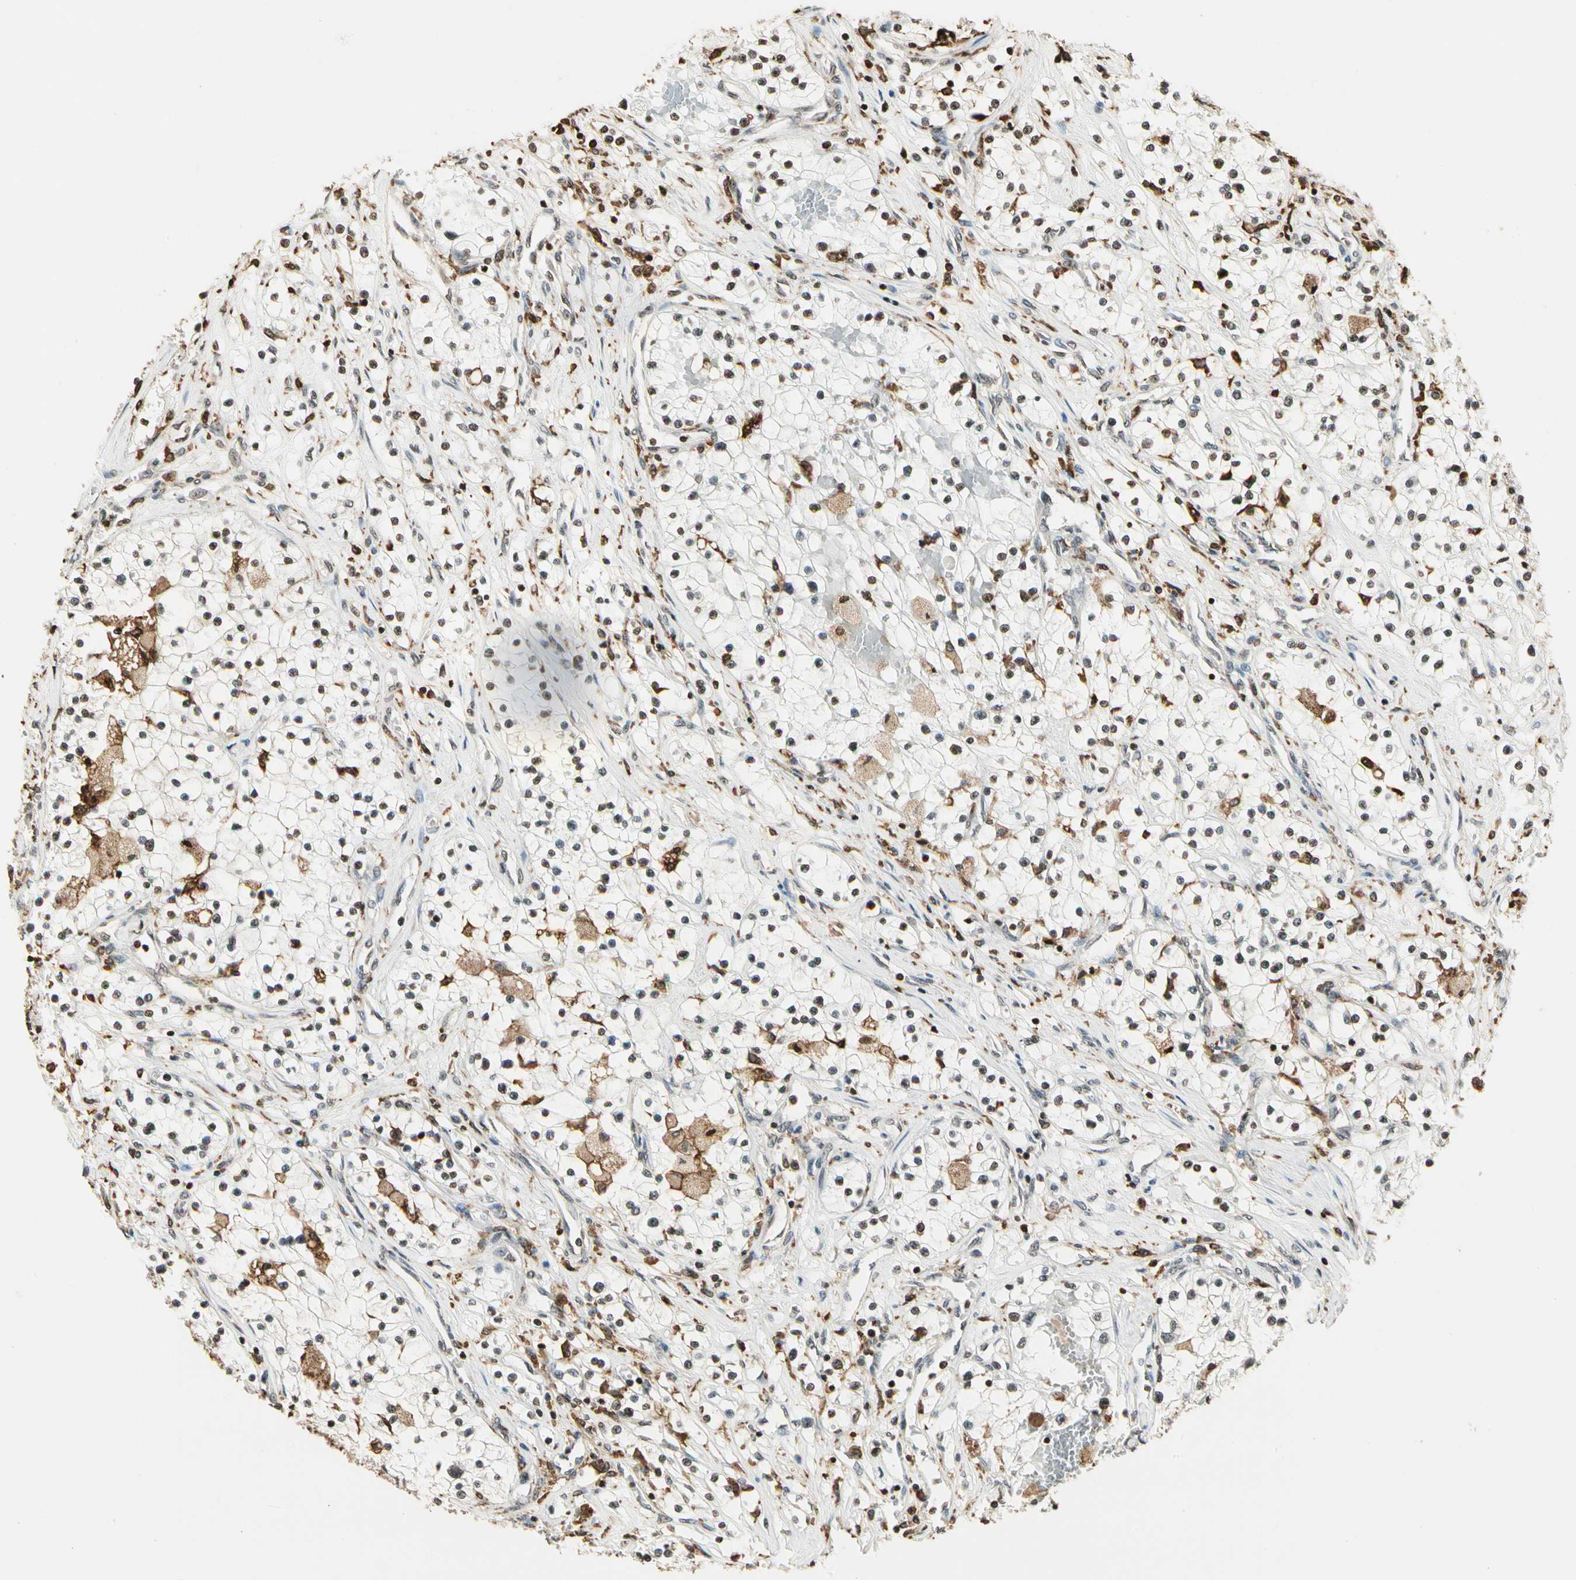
{"staining": {"intensity": "weak", "quantity": ">75%", "location": "nuclear"}, "tissue": "renal cancer", "cell_type": "Tumor cells", "image_type": "cancer", "snomed": [{"axis": "morphology", "description": "Adenocarcinoma, NOS"}, {"axis": "topography", "description": "Kidney"}], "caption": "About >75% of tumor cells in human adenocarcinoma (renal) show weak nuclear protein expression as visualized by brown immunohistochemical staining.", "gene": "FER", "patient": {"sex": "male", "age": 68}}